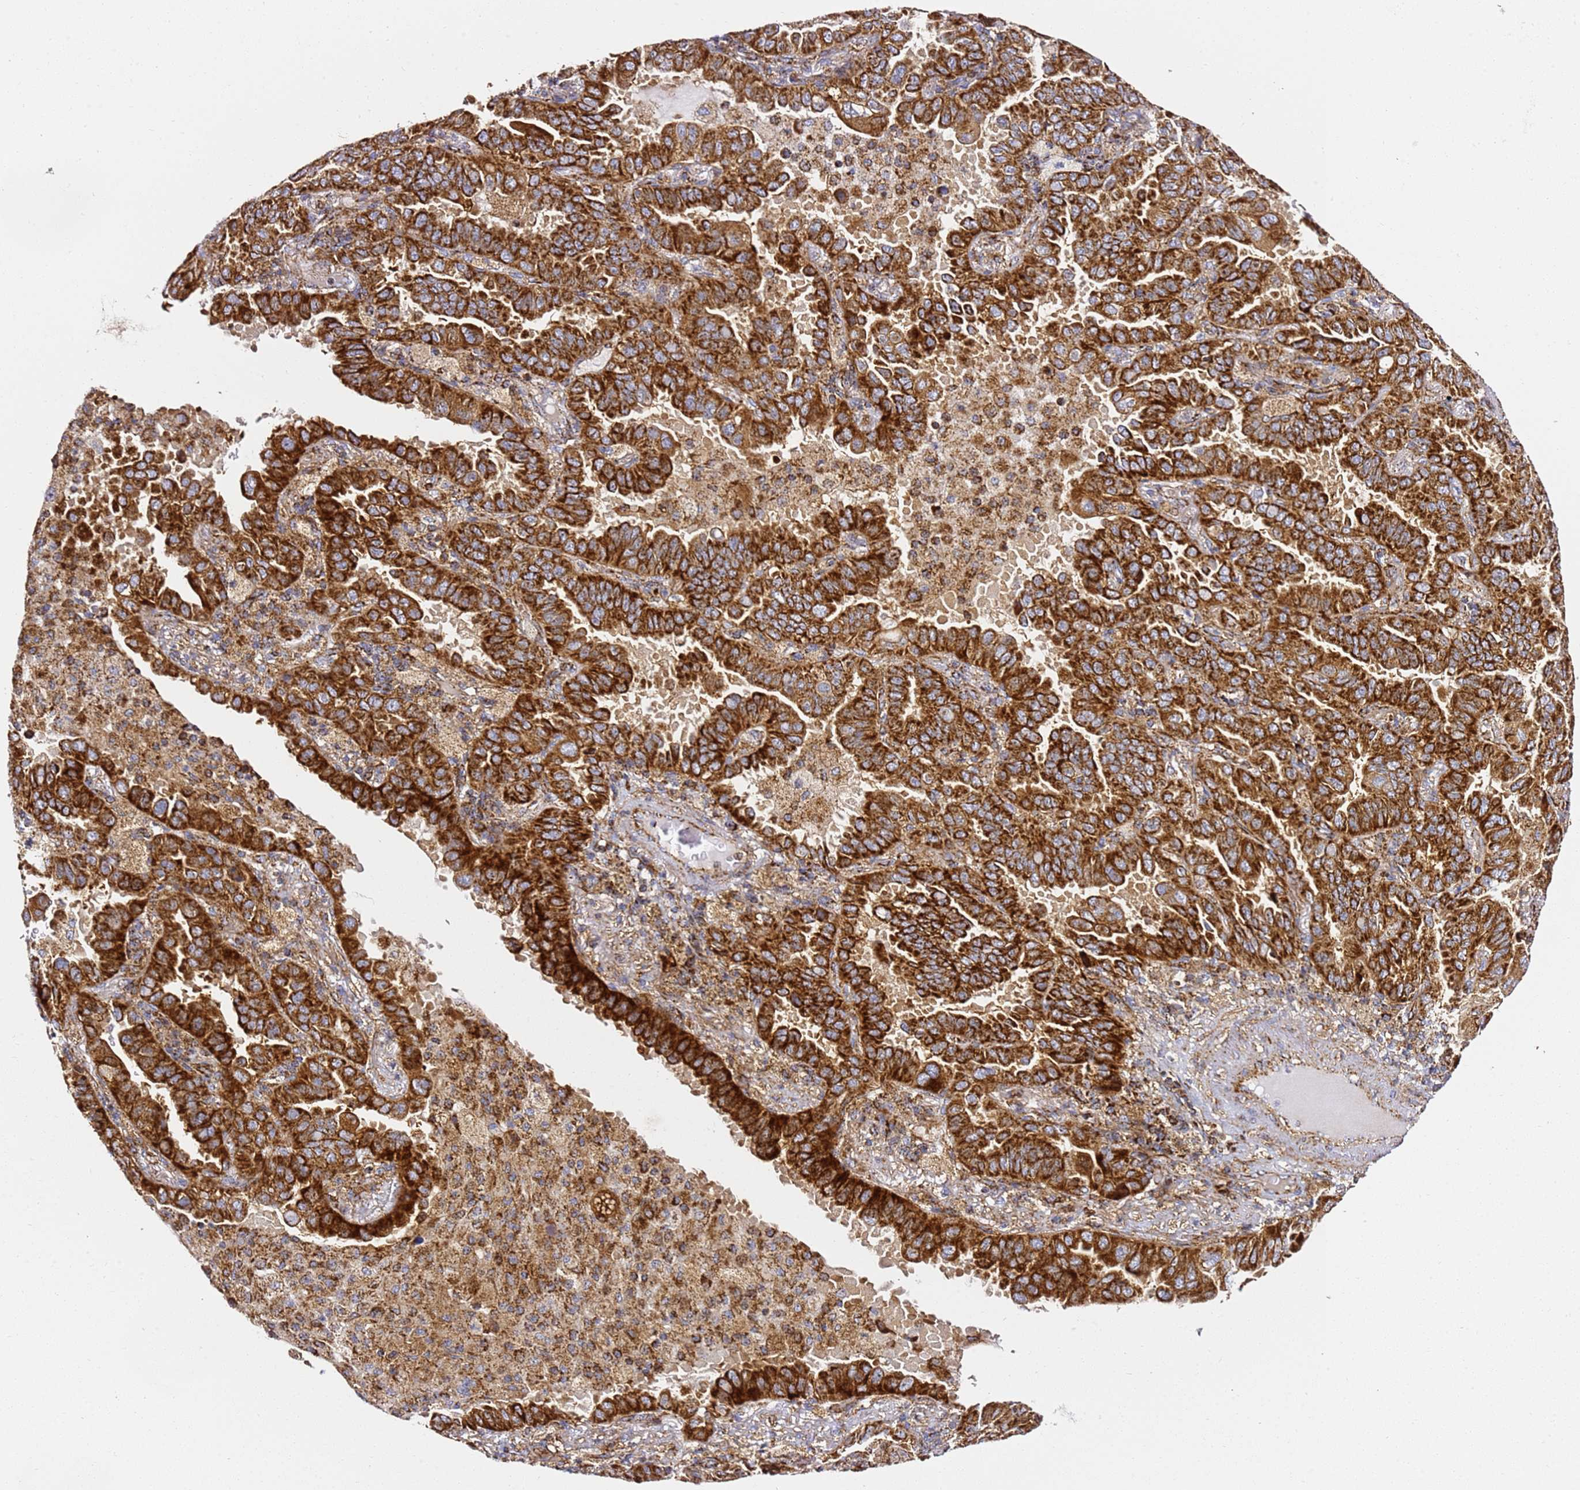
{"staining": {"intensity": "strong", "quantity": ">75%", "location": "cytoplasmic/membranous"}, "tissue": "lung cancer", "cell_type": "Tumor cells", "image_type": "cancer", "snomed": [{"axis": "morphology", "description": "Adenocarcinoma, NOS"}, {"axis": "topography", "description": "Lung"}], "caption": "Protein expression analysis of human lung cancer reveals strong cytoplasmic/membranous positivity in about >75% of tumor cells. The staining was performed using DAB, with brown indicating positive protein expression. Nuclei are stained blue with hematoxylin.", "gene": "NDUFA3", "patient": {"sex": "male", "age": 64}}